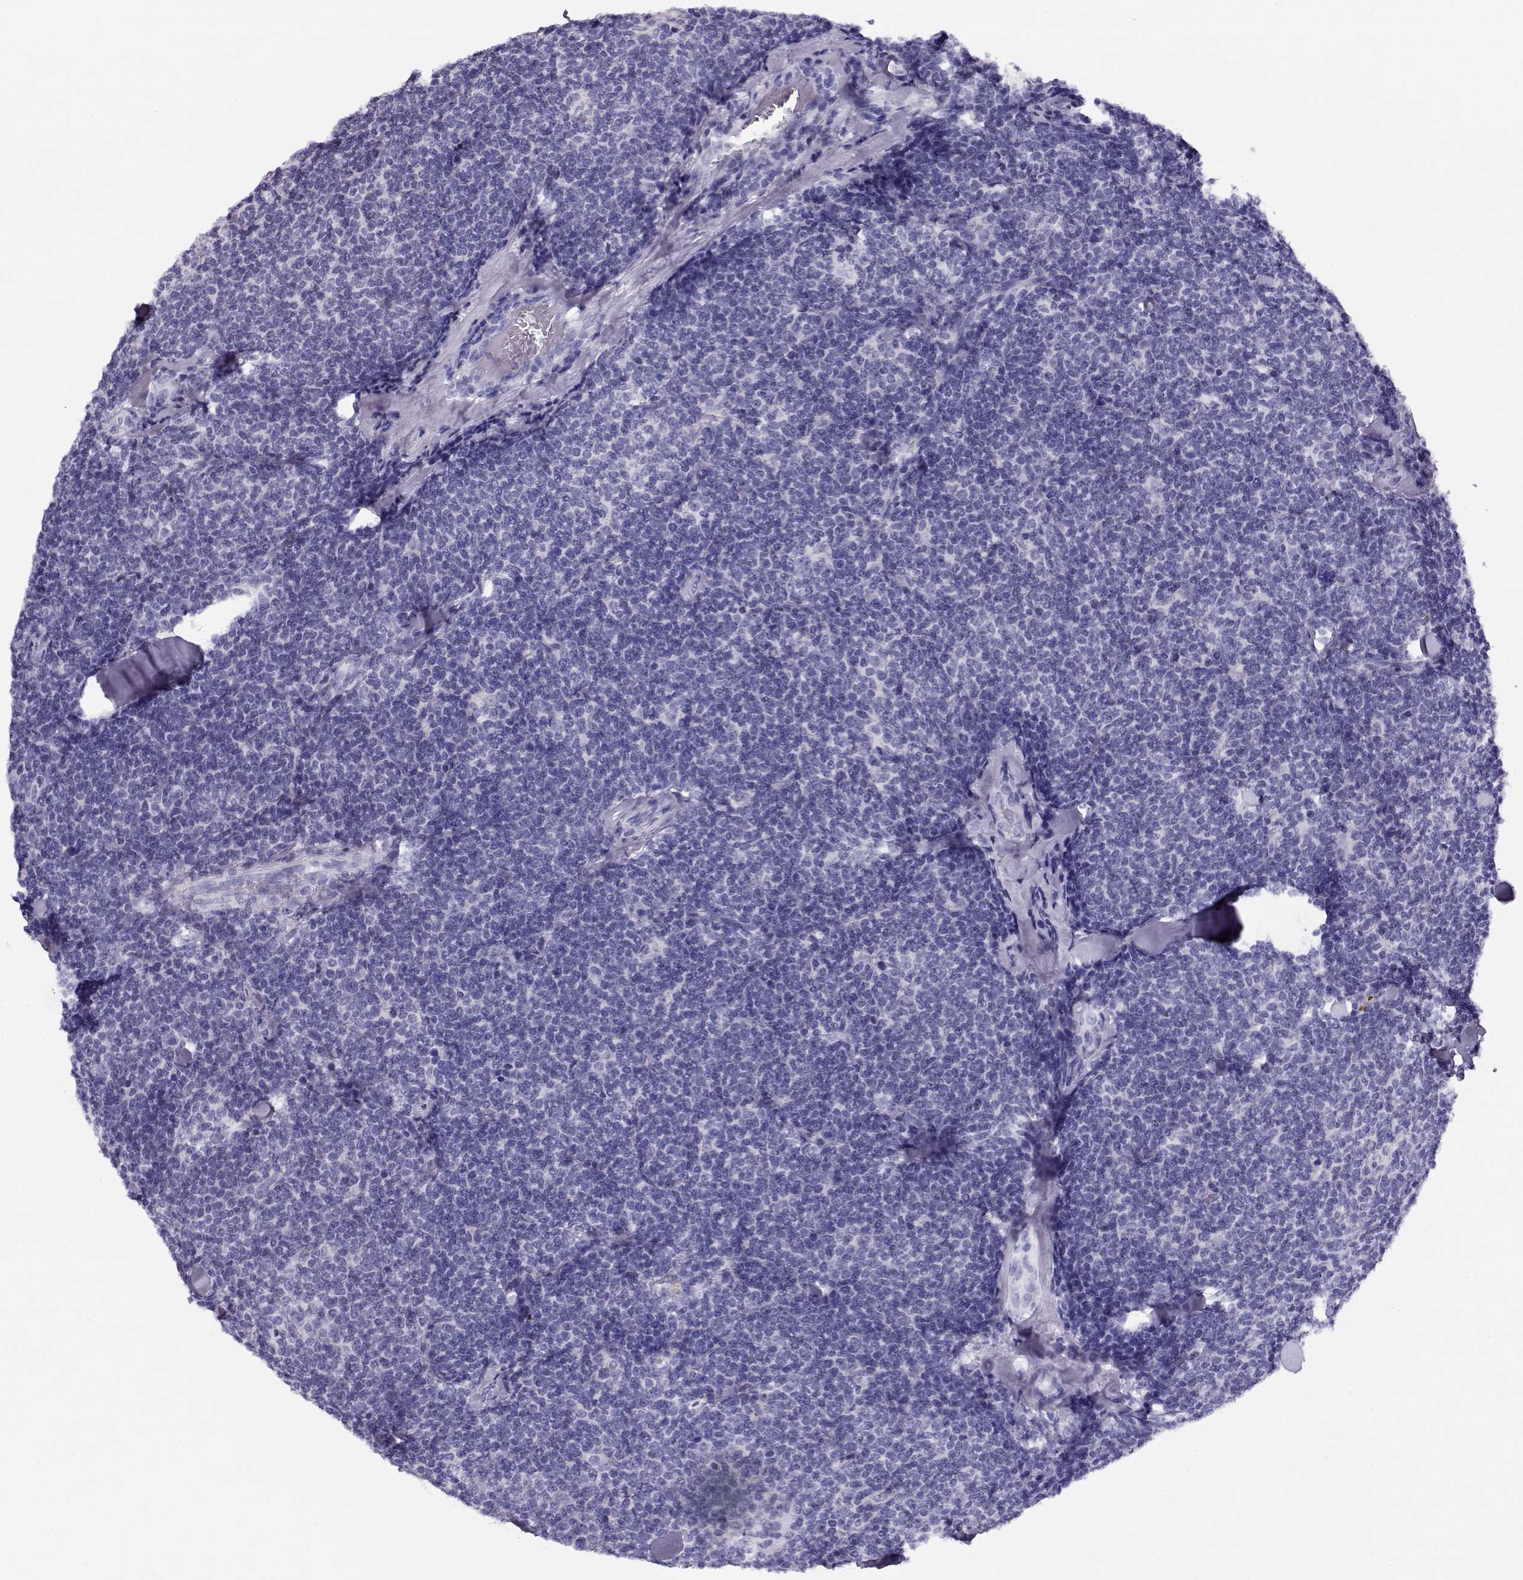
{"staining": {"intensity": "negative", "quantity": "none", "location": "none"}, "tissue": "lymphoma", "cell_type": "Tumor cells", "image_type": "cancer", "snomed": [{"axis": "morphology", "description": "Malignant lymphoma, non-Hodgkin's type, Low grade"}, {"axis": "topography", "description": "Lymph node"}], "caption": "Protein analysis of low-grade malignant lymphoma, non-Hodgkin's type displays no significant staining in tumor cells. (DAB (3,3'-diaminobenzidine) immunohistochemistry visualized using brightfield microscopy, high magnification).", "gene": "CRX", "patient": {"sex": "female", "age": 56}}